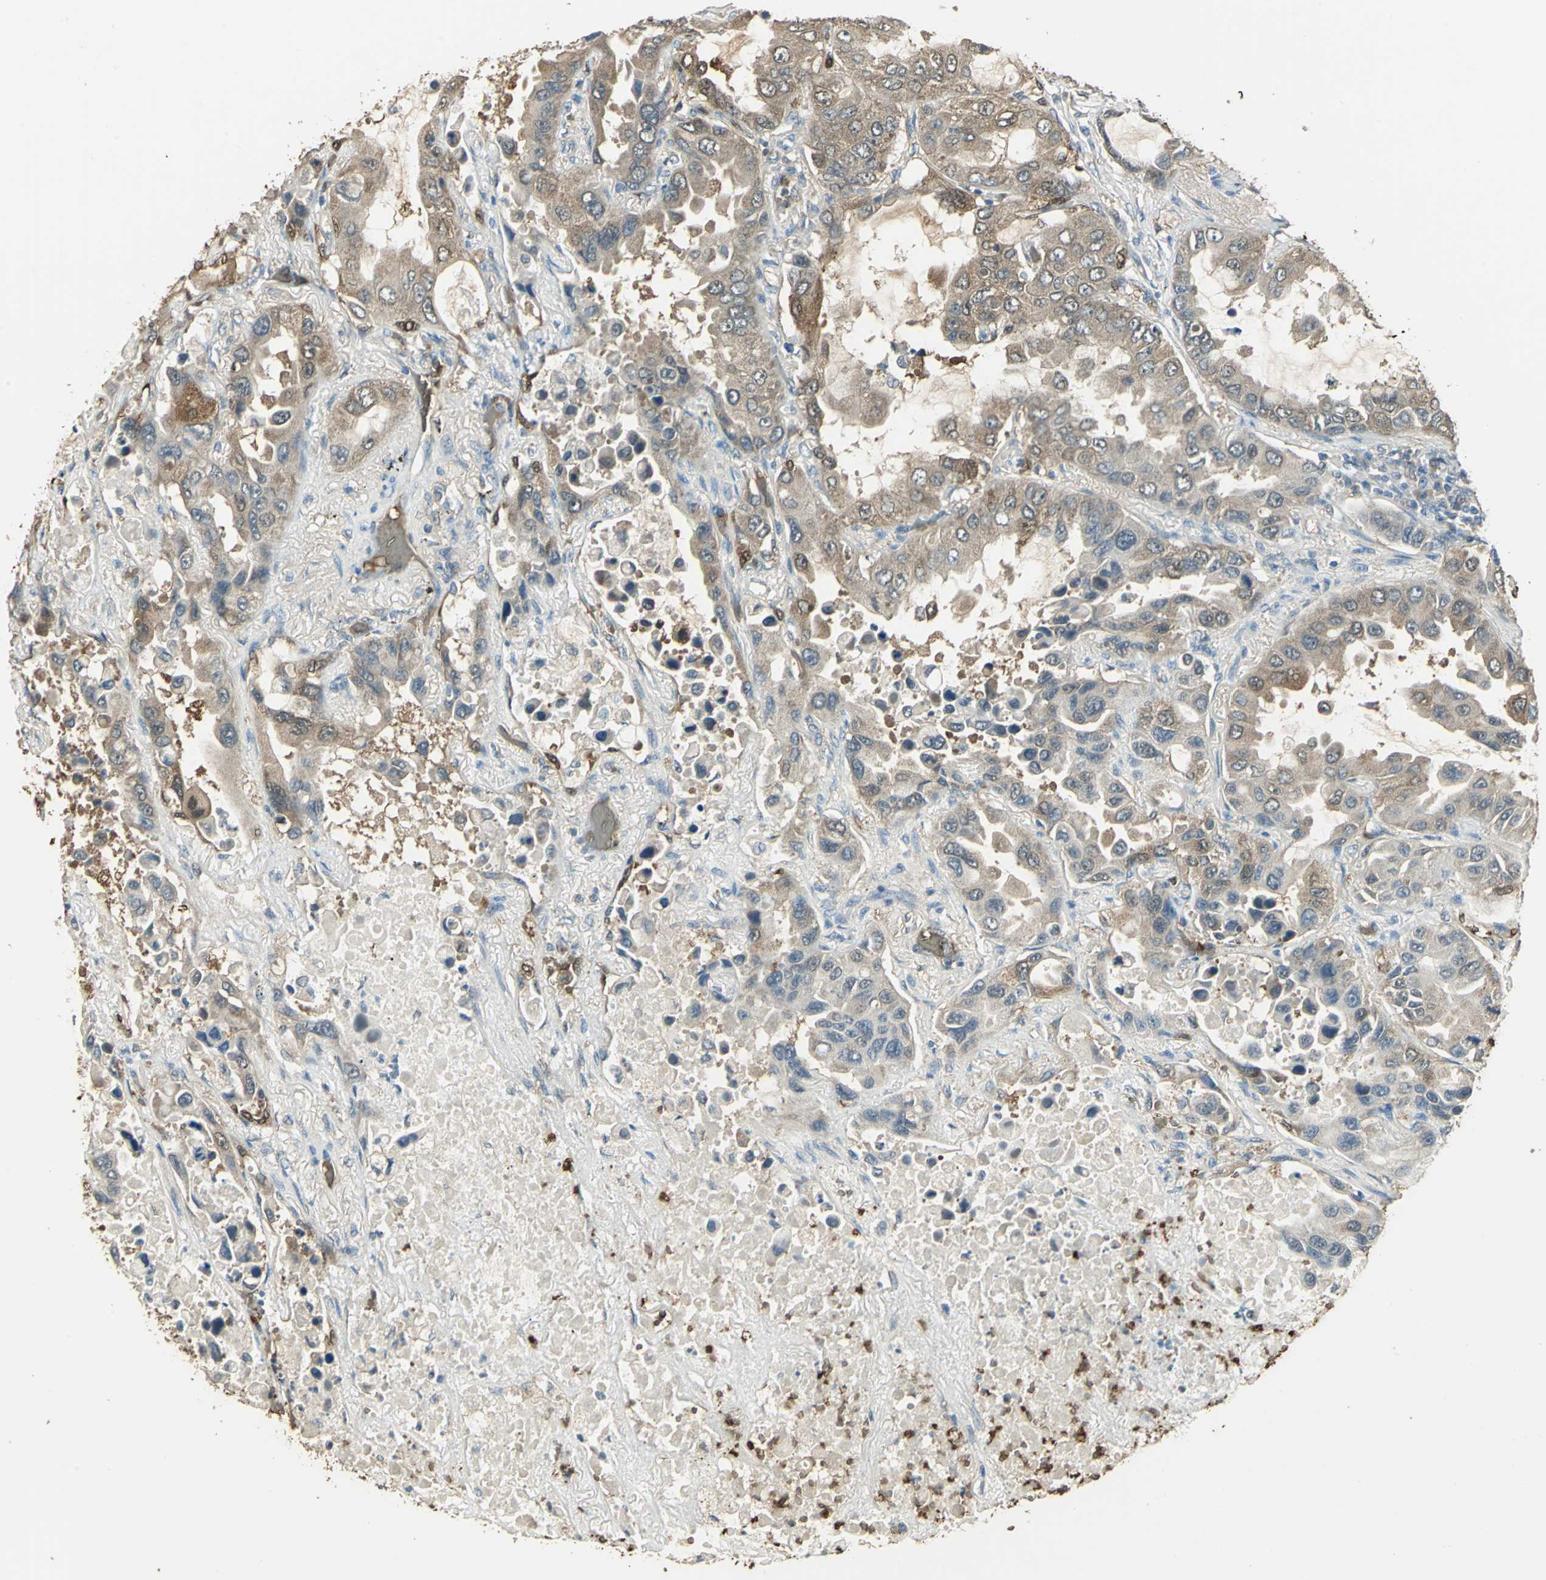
{"staining": {"intensity": "weak", "quantity": ">75%", "location": "cytoplasmic/membranous,nuclear"}, "tissue": "lung cancer", "cell_type": "Tumor cells", "image_type": "cancer", "snomed": [{"axis": "morphology", "description": "Adenocarcinoma, NOS"}, {"axis": "topography", "description": "Lung"}], "caption": "The image exhibits immunohistochemical staining of lung cancer (adenocarcinoma). There is weak cytoplasmic/membranous and nuclear staining is identified in approximately >75% of tumor cells.", "gene": "DDAH1", "patient": {"sex": "male", "age": 64}}